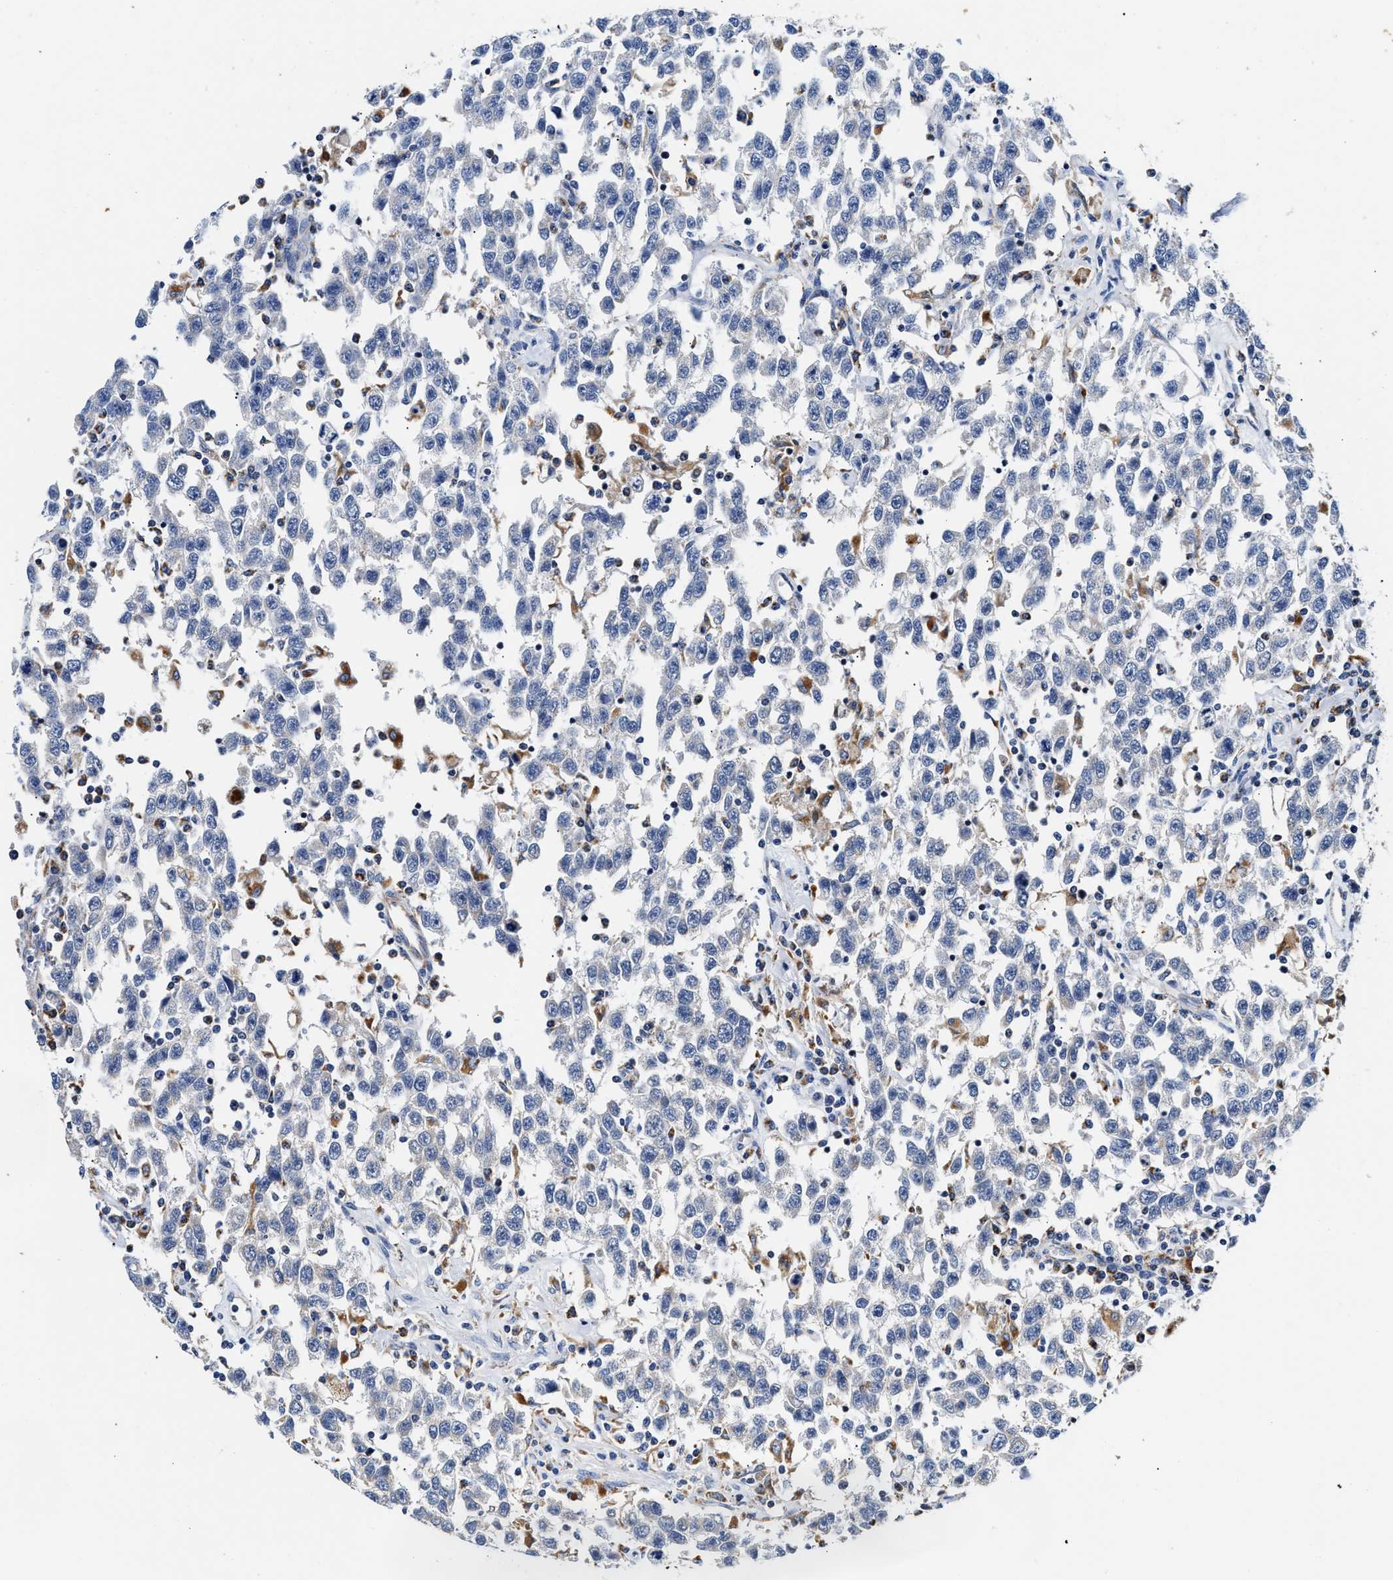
{"staining": {"intensity": "negative", "quantity": "none", "location": "none"}, "tissue": "testis cancer", "cell_type": "Tumor cells", "image_type": "cancer", "snomed": [{"axis": "morphology", "description": "Seminoma, NOS"}, {"axis": "topography", "description": "Testis"}], "caption": "A photomicrograph of human testis seminoma is negative for staining in tumor cells.", "gene": "ACADVL", "patient": {"sex": "male", "age": 41}}